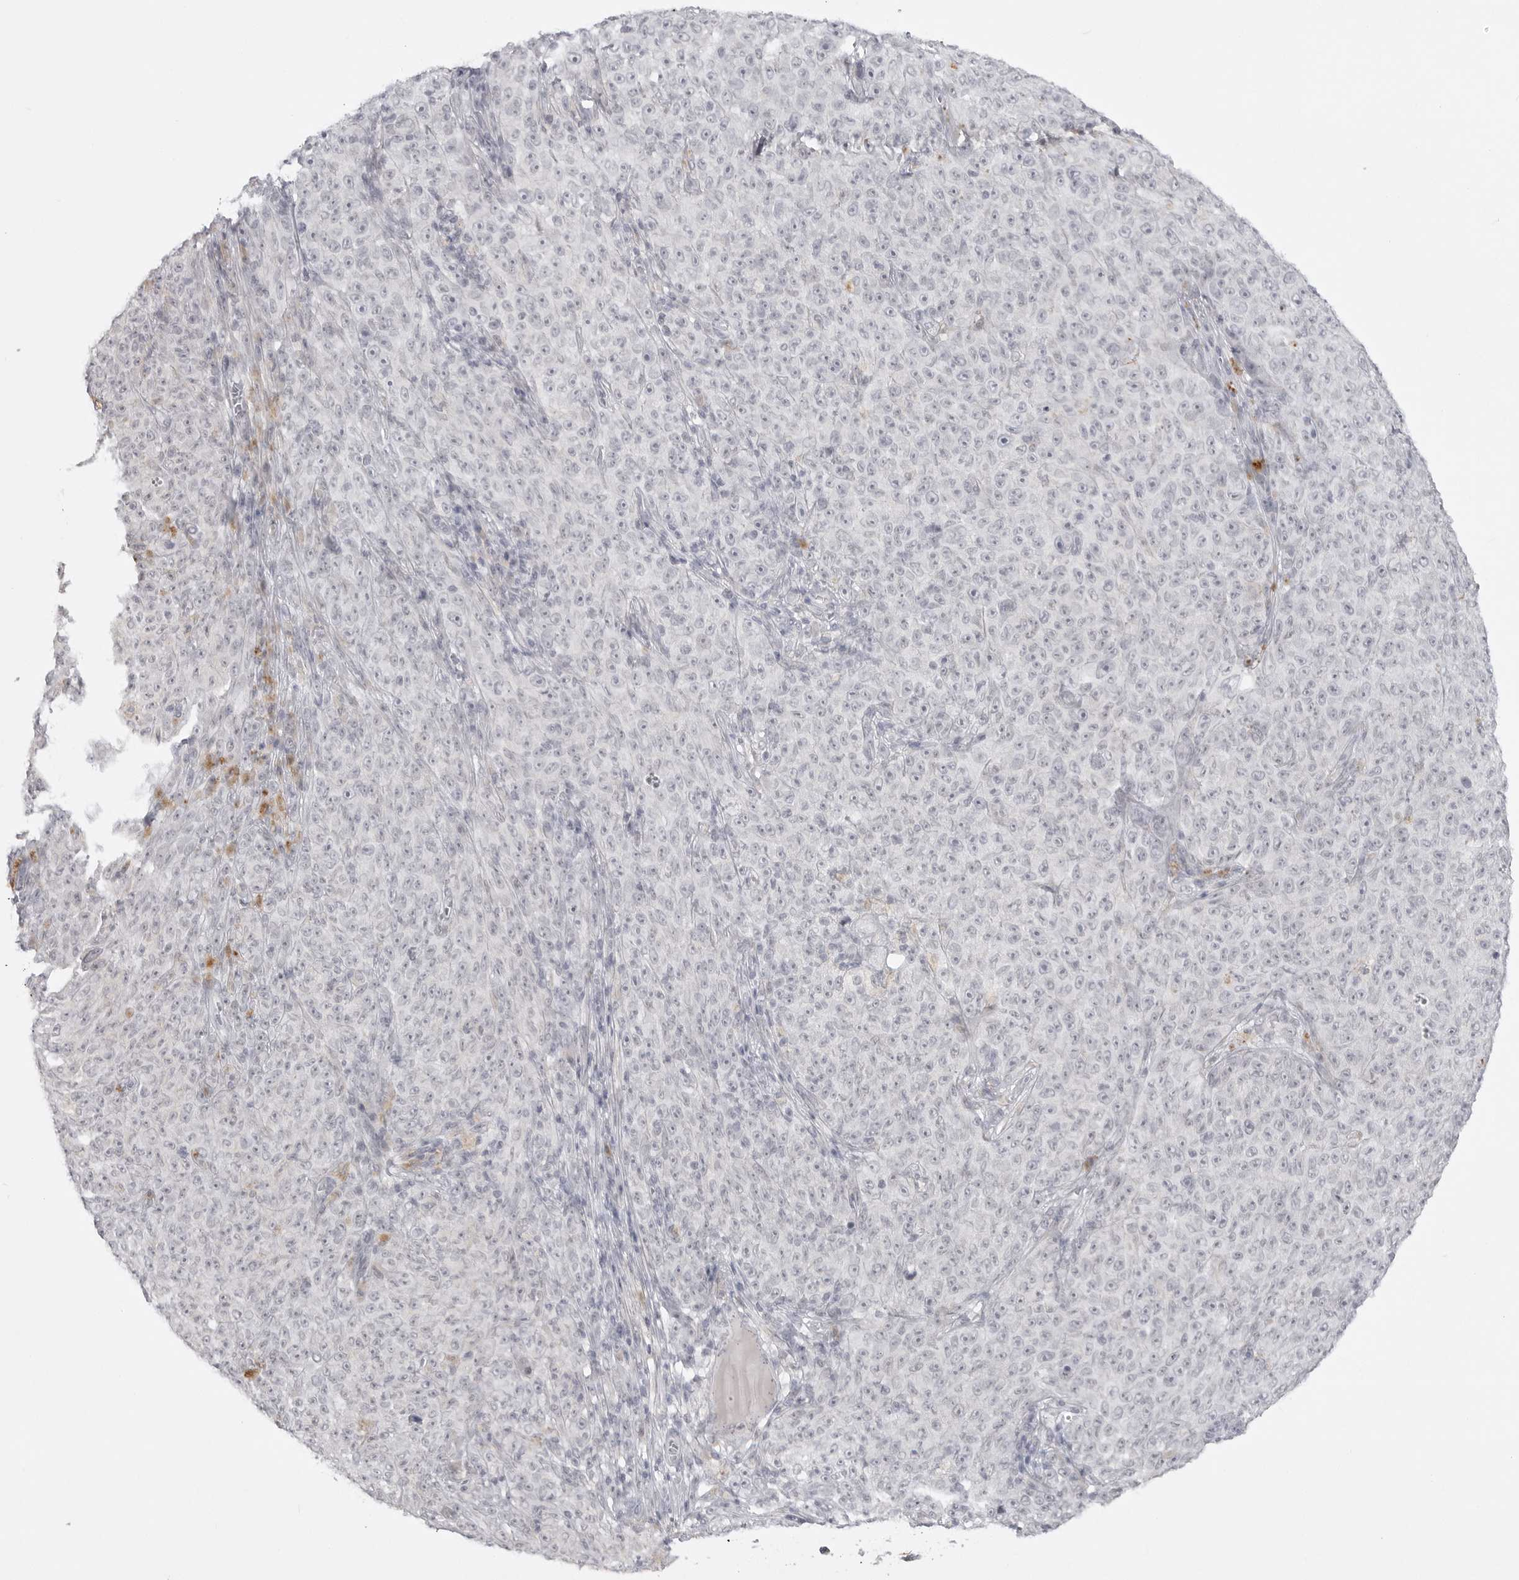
{"staining": {"intensity": "negative", "quantity": "none", "location": "none"}, "tissue": "melanoma", "cell_type": "Tumor cells", "image_type": "cancer", "snomed": [{"axis": "morphology", "description": "Malignant melanoma, NOS"}, {"axis": "topography", "description": "Skin"}], "caption": "This is an immunohistochemistry (IHC) micrograph of malignant melanoma. There is no positivity in tumor cells.", "gene": "TCTN3", "patient": {"sex": "female", "age": 82}}